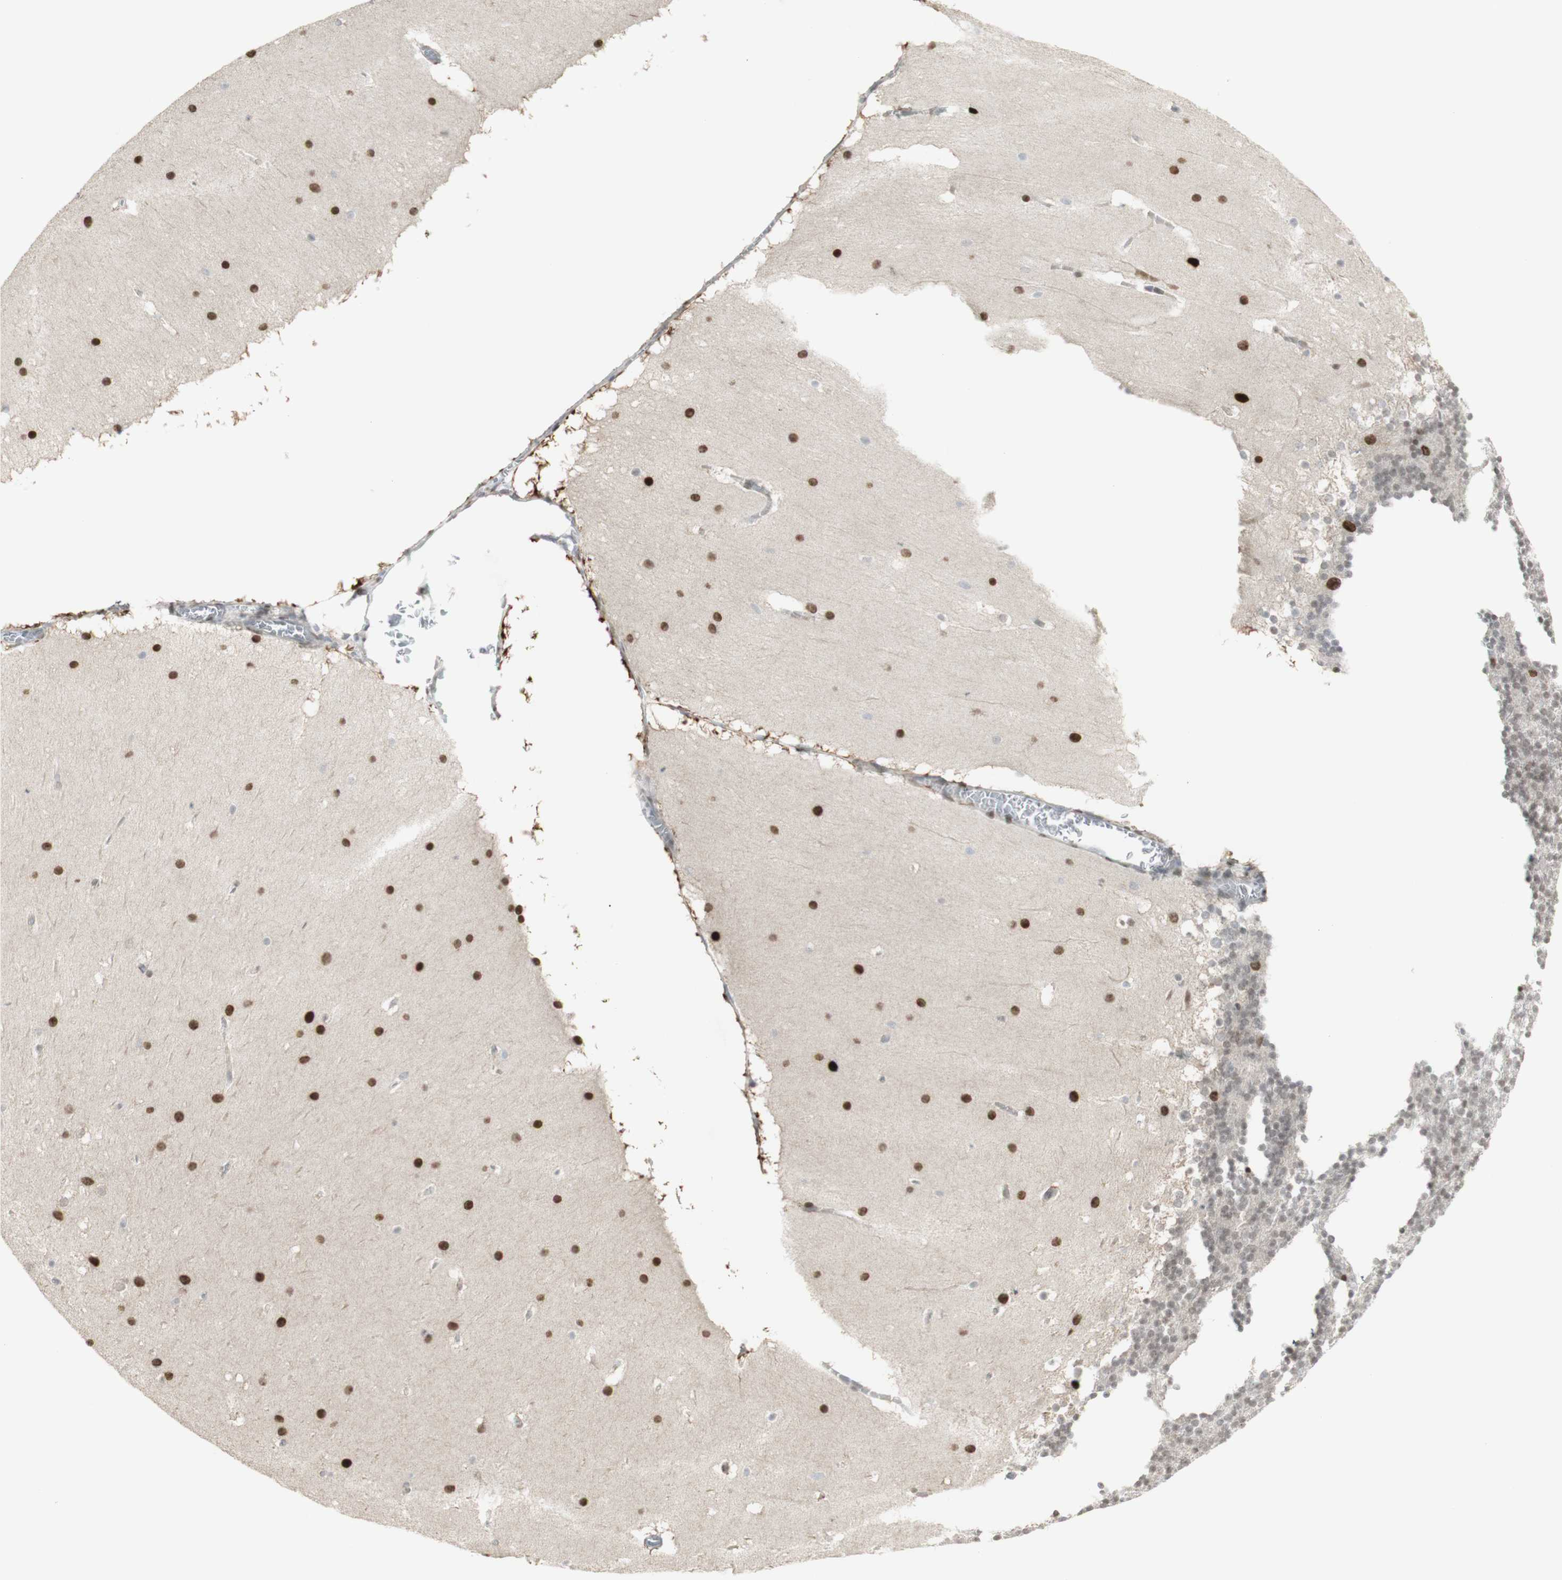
{"staining": {"intensity": "moderate", "quantity": ">75%", "location": "nuclear"}, "tissue": "cerebellum", "cell_type": "Cells in granular layer", "image_type": "normal", "snomed": [{"axis": "morphology", "description": "Normal tissue, NOS"}, {"axis": "topography", "description": "Cerebellum"}], "caption": "Cerebellum stained for a protein exhibits moderate nuclear positivity in cells in granular layer.", "gene": "C1orf116", "patient": {"sex": "female", "age": 19}}